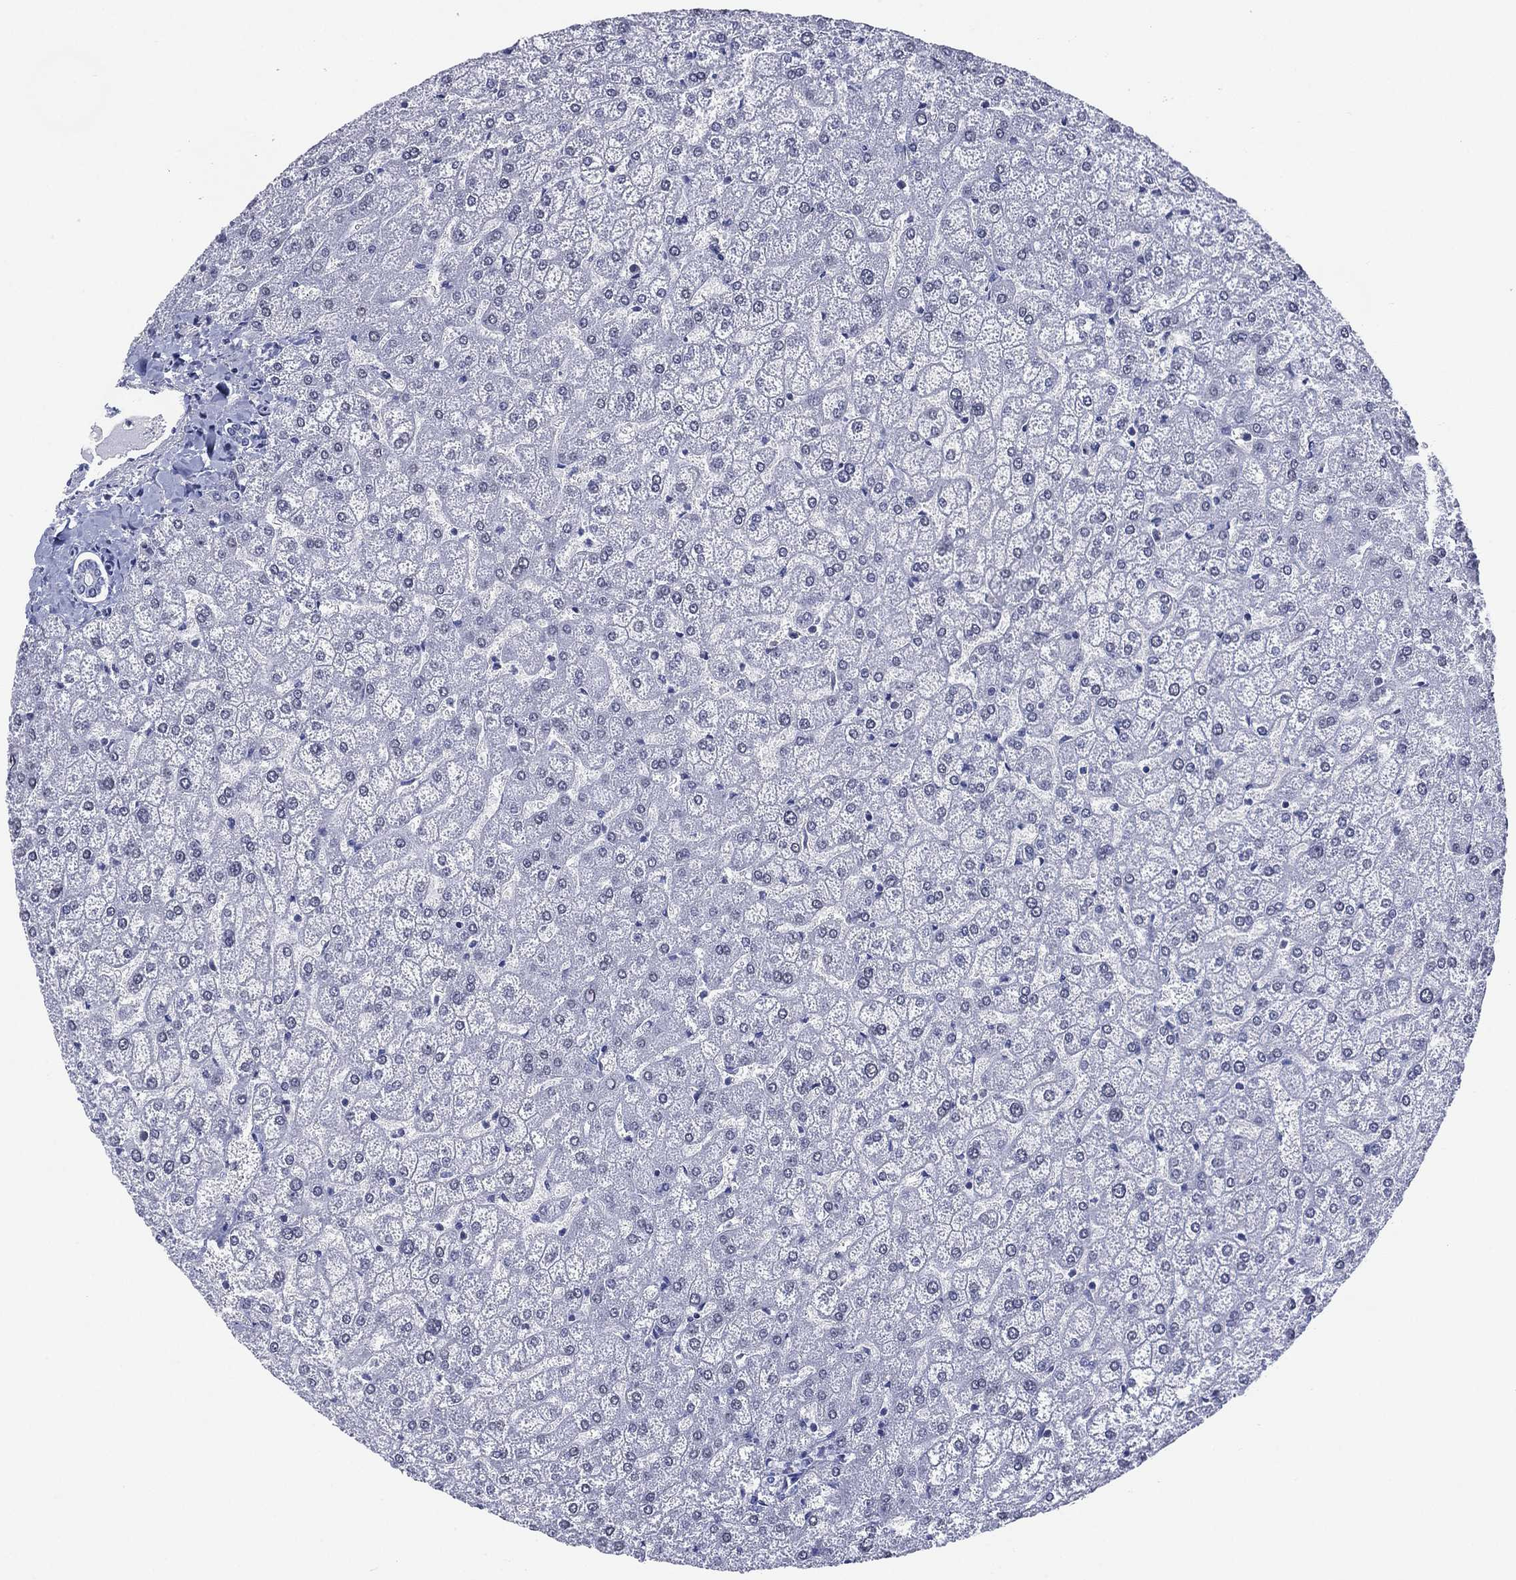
{"staining": {"intensity": "negative", "quantity": "none", "location": "none"}, "tissue": "liver", "cell_type": "Cholangiocytes", "image_type": "normal", "snomed": [{"axis": "morphology", "description": "Normal tissue, NOS"}, {"axis": "topography", "description": "Liver"}], "caption": "The micrograph demonstrates no staining of cholangiocytes in unremarkable liver.", "gene": "TMEM247", "patient": {"sex": "female", "age": 32}}